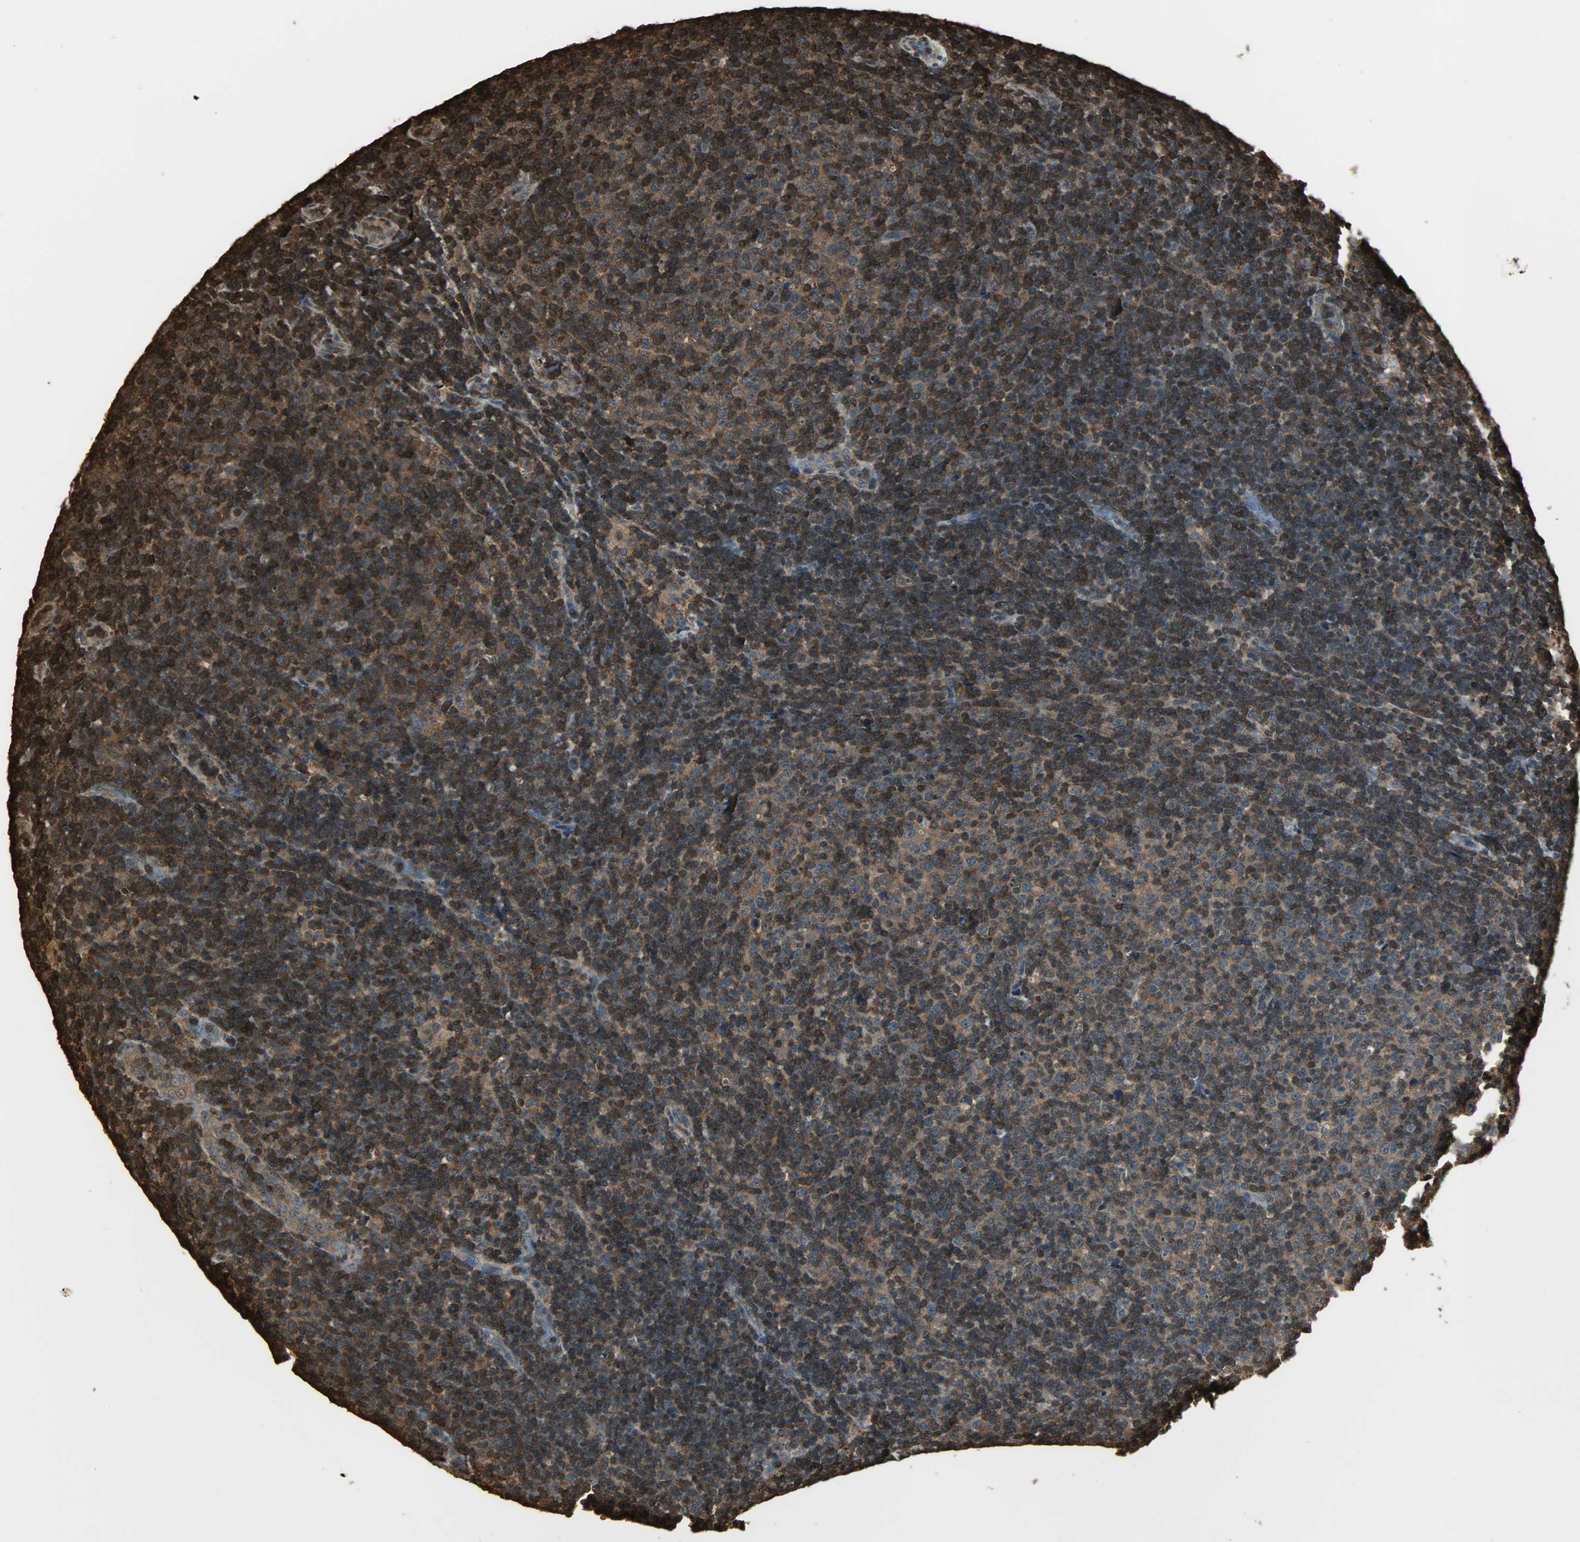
{"staining": {"intensity": "strong", "quantity": ">75%", "location": "cytoplasmic/membranous,nuclear"}, "tissue": "lymphoma", "cell_type": "Tumor cells", "image_type": "cancer", "snomed": [{"axis": "morphology", "description": "Malignant lymphoma, non-Hodgkin's type, Low grade"}, {"axis": "topography", "description": "Lymph node"}], "caption": "An image showing strong cytoplasmic/membranous and nuclear staining in about >75% of tumor cells in lymphoma, as visualized by brown immunohistochemical staining.", "gene": "YWHAZ", "patient": {"sex": "male", "age": 70}}